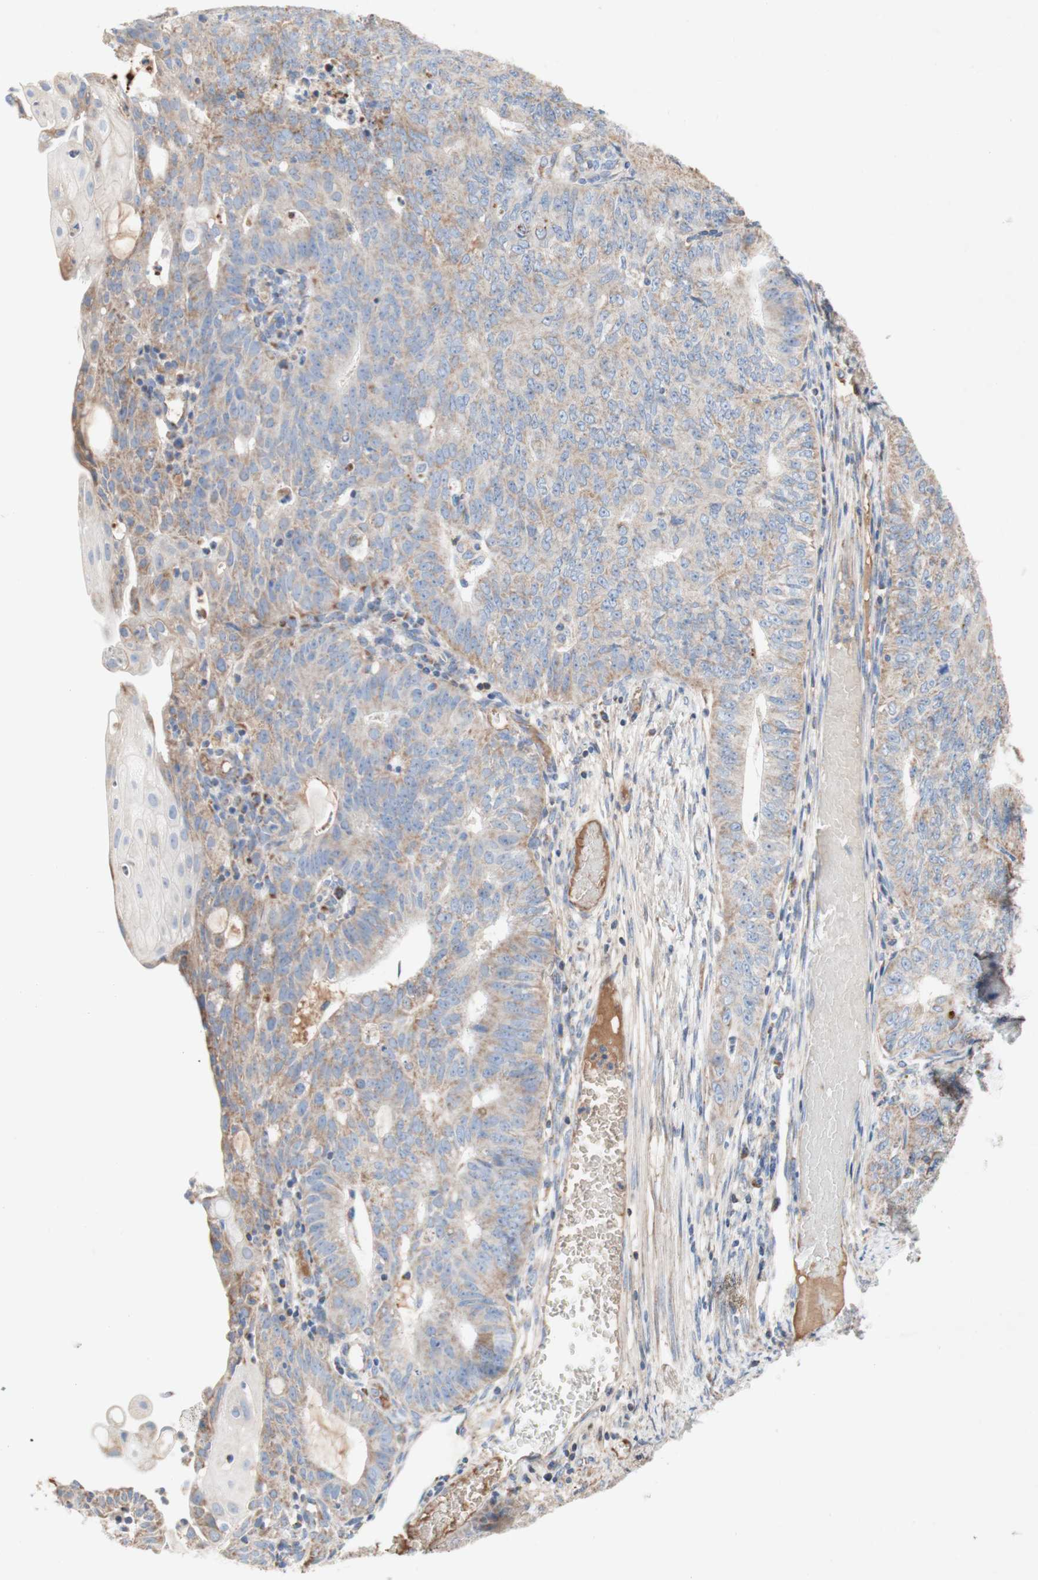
{"staining": {"intensity": "weak", "quantity": ">75%", "location": "cytoplasmic/membranous"}, "tissue": "endometrial cancer", "cell_type": "Tumor cells", "image_type": "cancer", "snomed": [{"axis": "morphology", "description": "Adenocarcinoma, NOS"}, {"axis": "topography", "description": "Endometrium"}], "caption": "A photomicrograph showing weak cytoplasmic/membranous expression in about >75% of tumor cells in endometrial adenocarcinoma, as visualized by brown immunohistochemical staining.", "gene": "SDHB", "patient": {"sex": "female", "age": 32}}